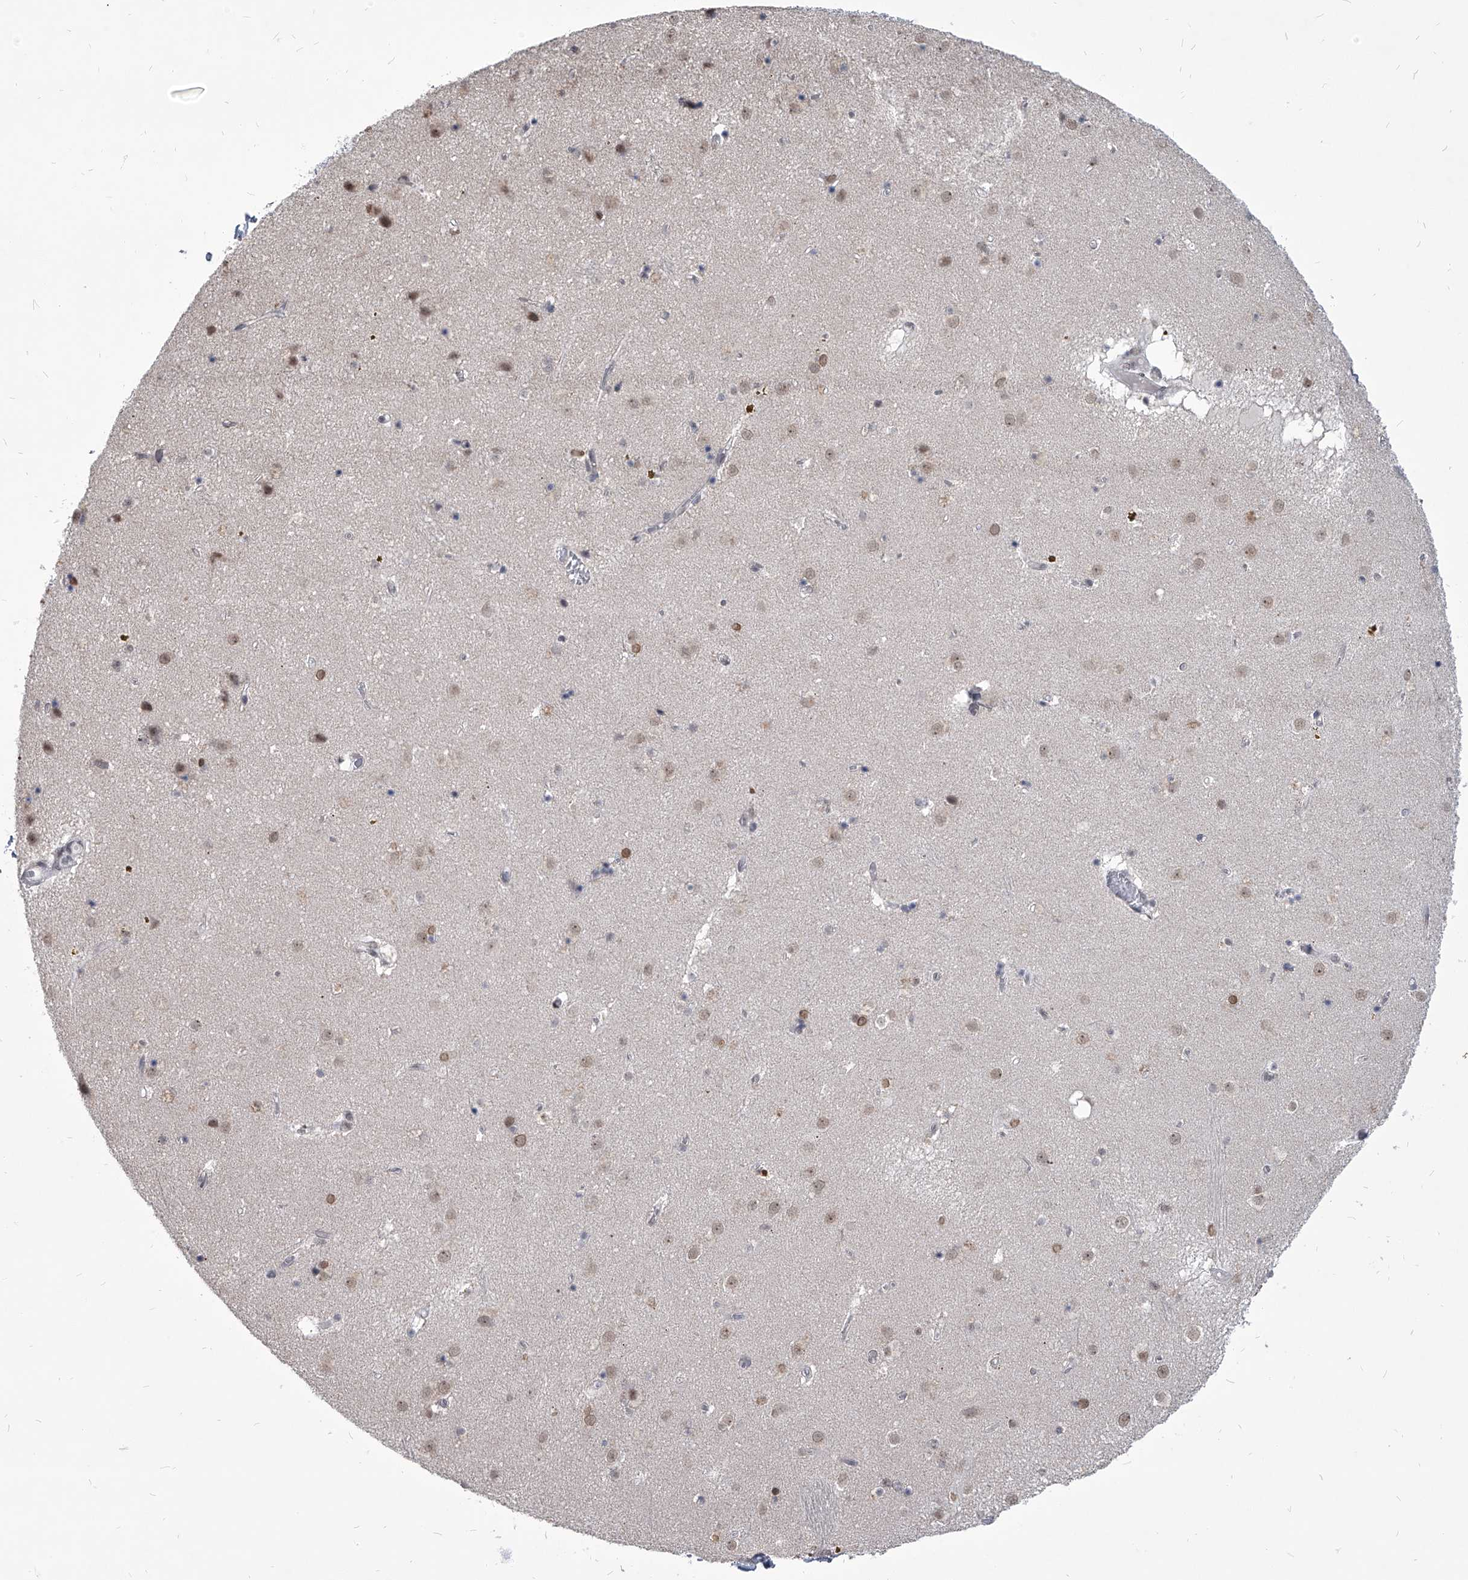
{"staining": {"intensity": "weak", "quantity": "<25%", "location": "nuclear"}, "tissue": "caudate", "cell_type": "Glial cells", "image_type": "normal", "snomed": [{"axis": "morphology", "description": "Normal tissue, NOS"}, {"axis": "topography", "description": "Lateral ventricle wall"}], "caption": "This is a image of IHC staining of benign caudate, which shows no staining in glial cells.", "gene": "PPIL4", "patient": {"sex": "male", "age": 70}}